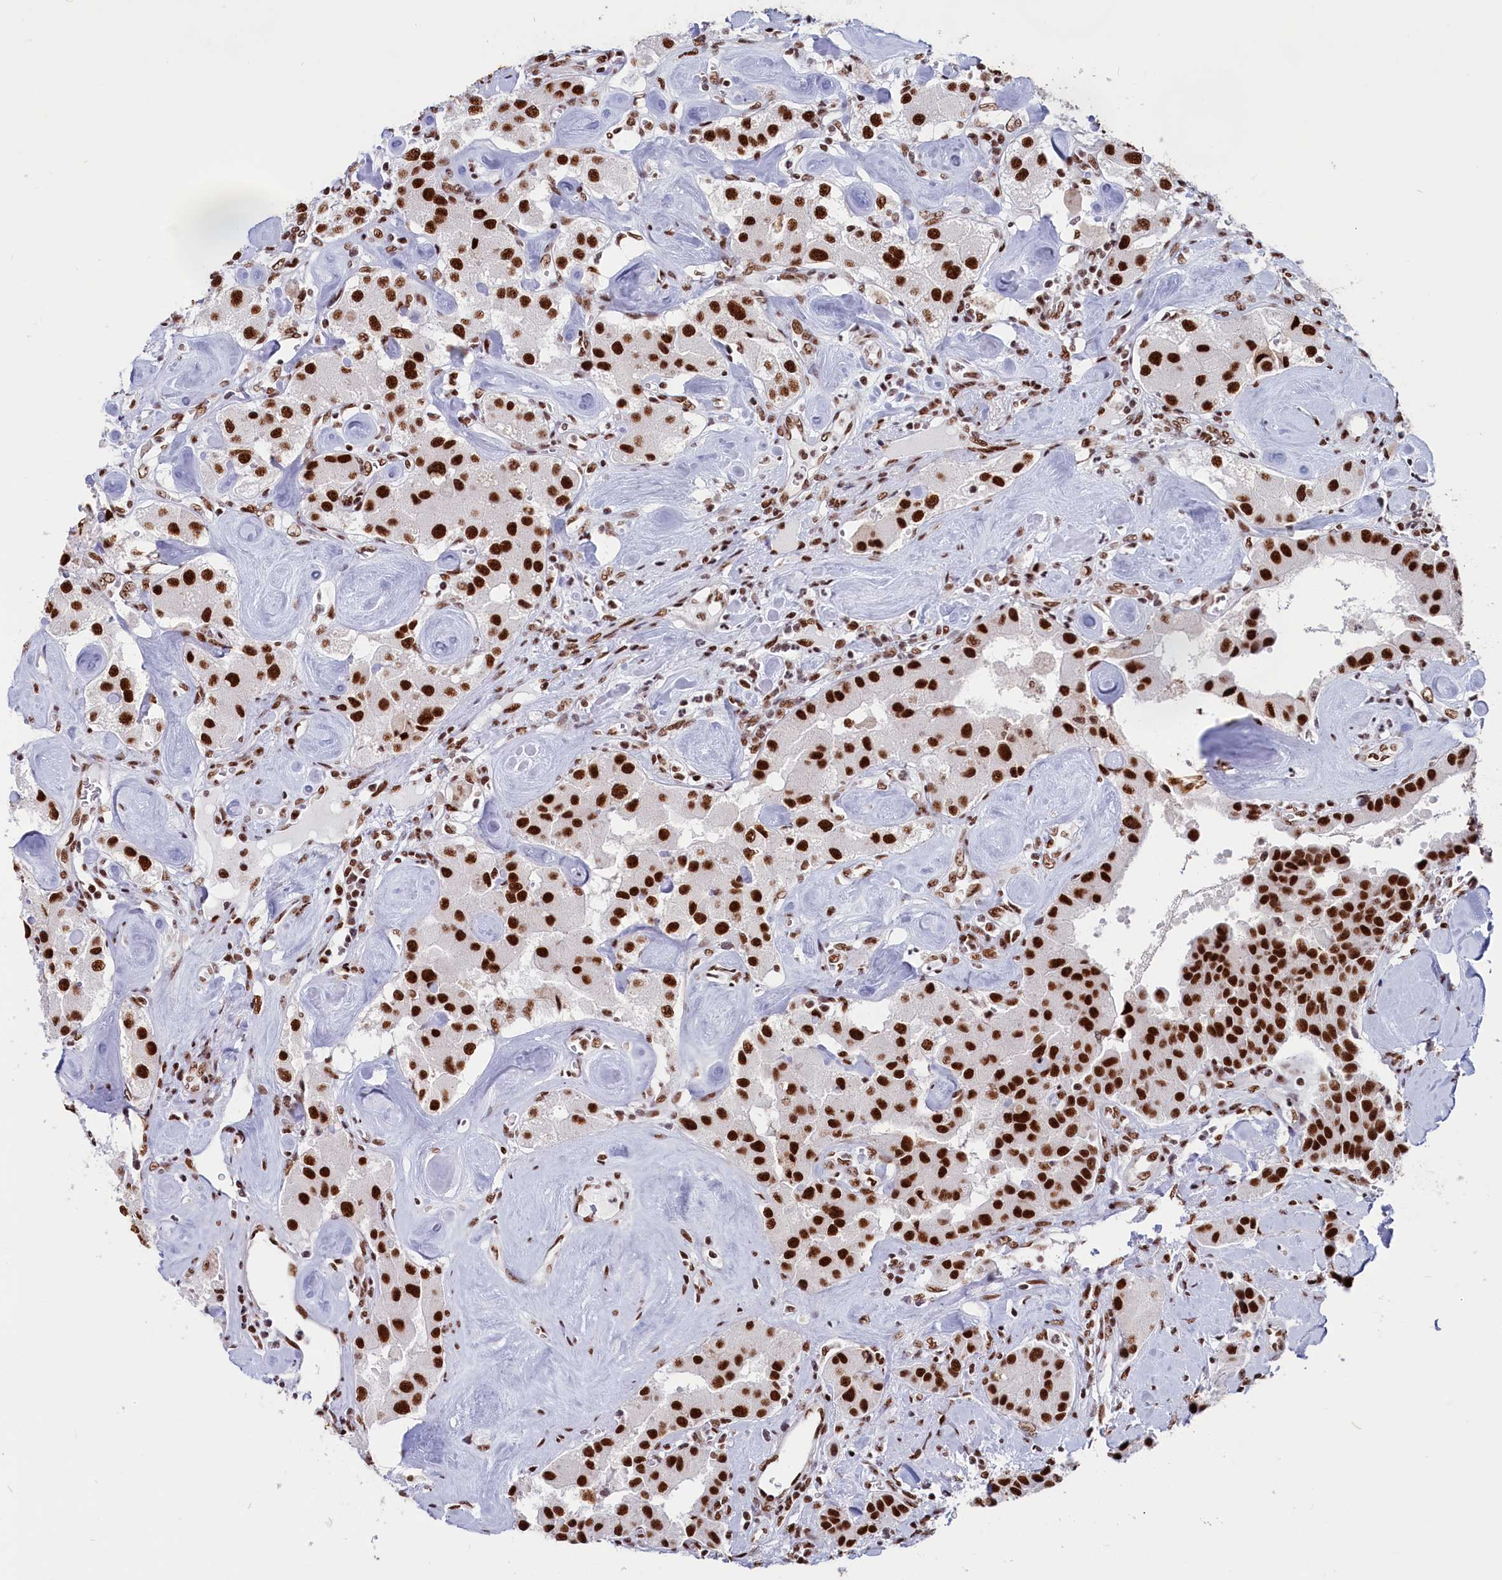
{"staining": {"intensity": "strong", "quantity": ">75%", "location": "nuclear"}, "tissue": "carcinoid", "cell_type": "Tumor cells", "image_type": "cancer", "snomed": [{"axis": "morphology", "description": "Carcinoid, malignant, NOS"}, {"axis": "topography", "description": "Pancreas"}], "caption": "Tumor cells reveal high levels of strong nuclear expression in about >75% of cells in human carcinoid. Immunohistochemistry (ihc) stains the protein in brown and the nuclei are stained blue.", "gene": "SNRNP70", "patient": {"sex": "male", "age": 41}}